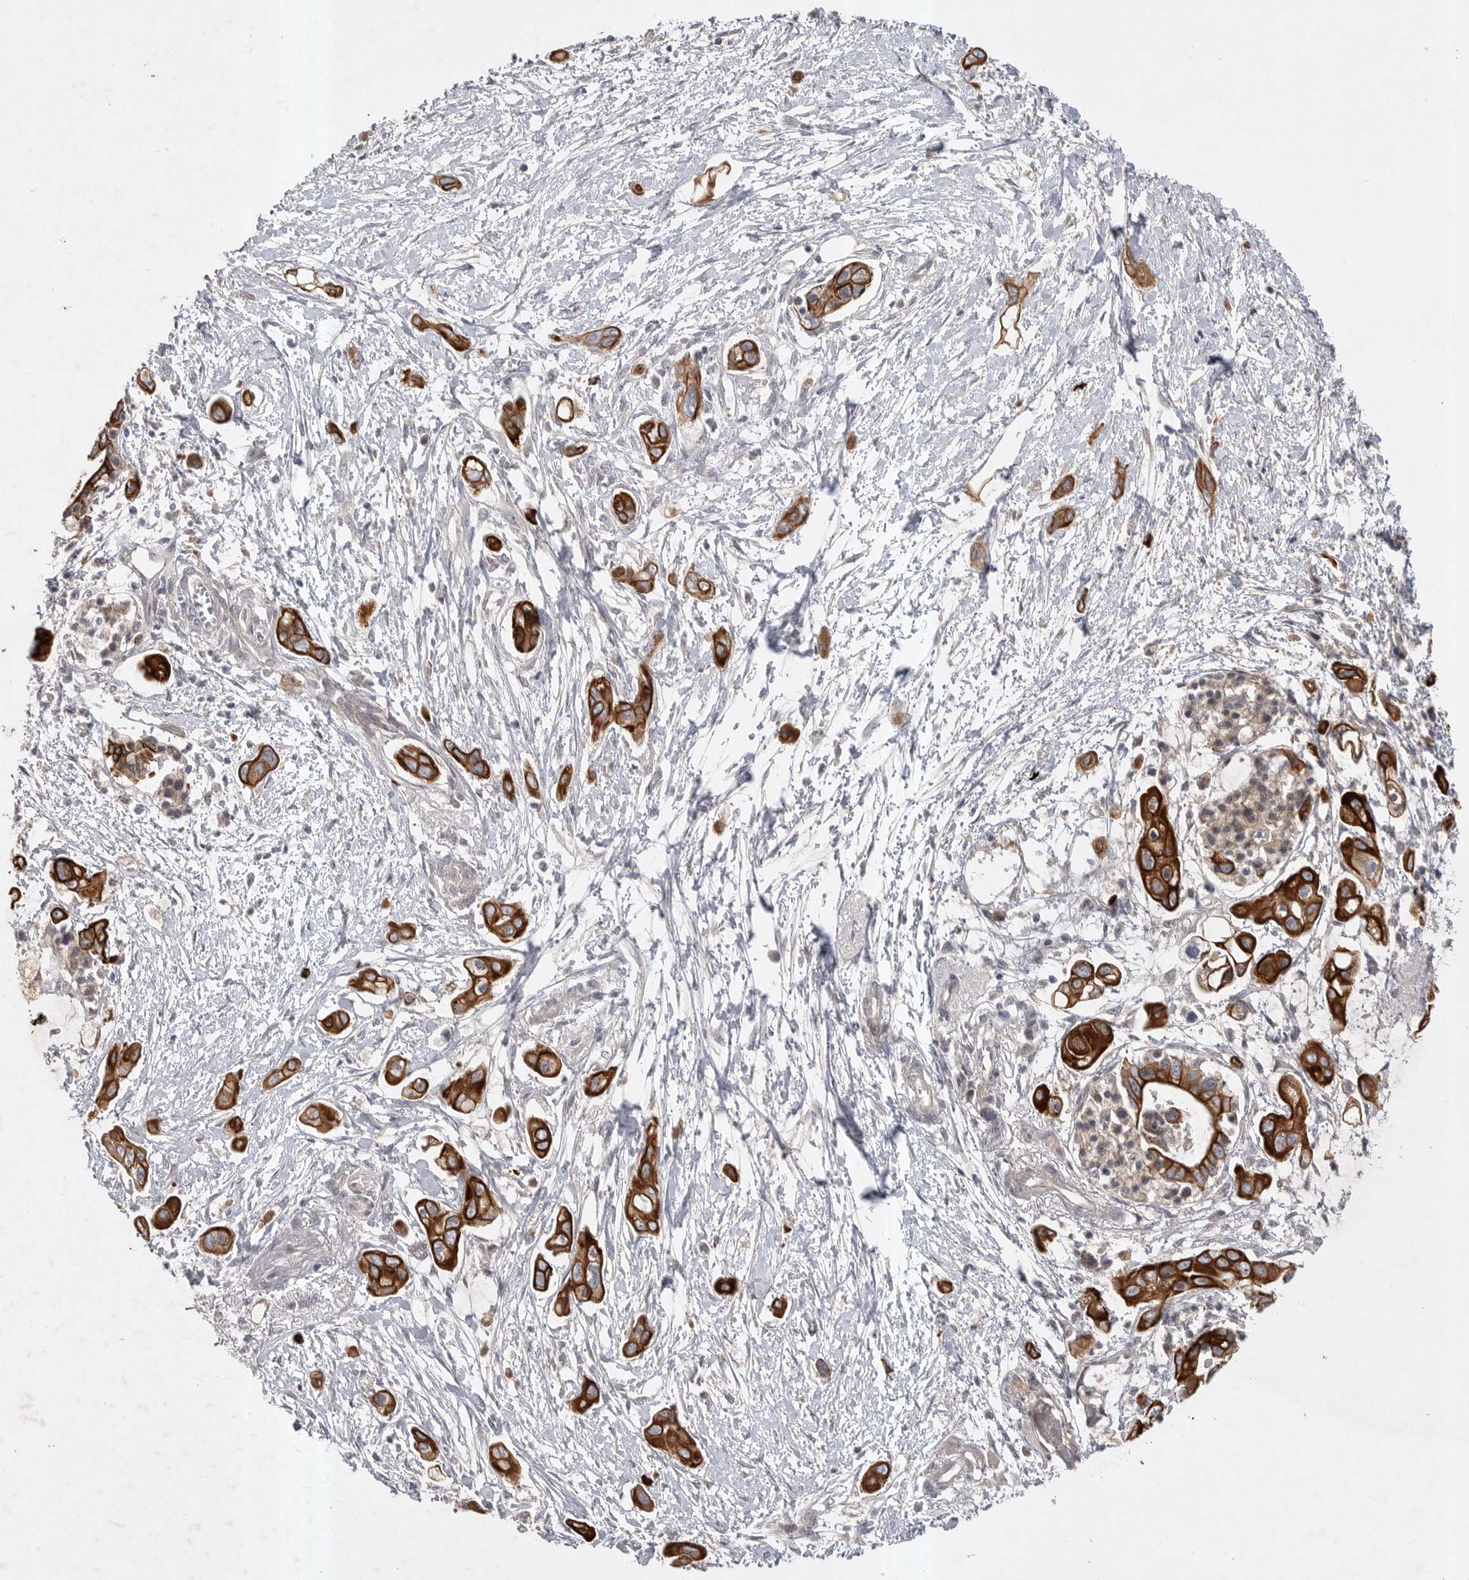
{"staining": {"intensity": "strong", "quantity": ">75%", "location": "cytoplasmic/membranous"}, "tissue": "pancreatic cancer", "cell_type": "Tumor cells", "image_type": "cancer", "snomed": [{"axis": "morphology", "description": "Adenocarcinoma, NOS"}, {"axis": "topography", "description": "Pancreas"}], "caption": "Pancreatic cancer (adenocarcinoma) stained for a protein (brown) demonstrates strong cytoplasmic/membranous positive staining in approximately >75% of tumor cells.", "gene": "DHDDS", "patient": {"sex": "male", "age": 59}}